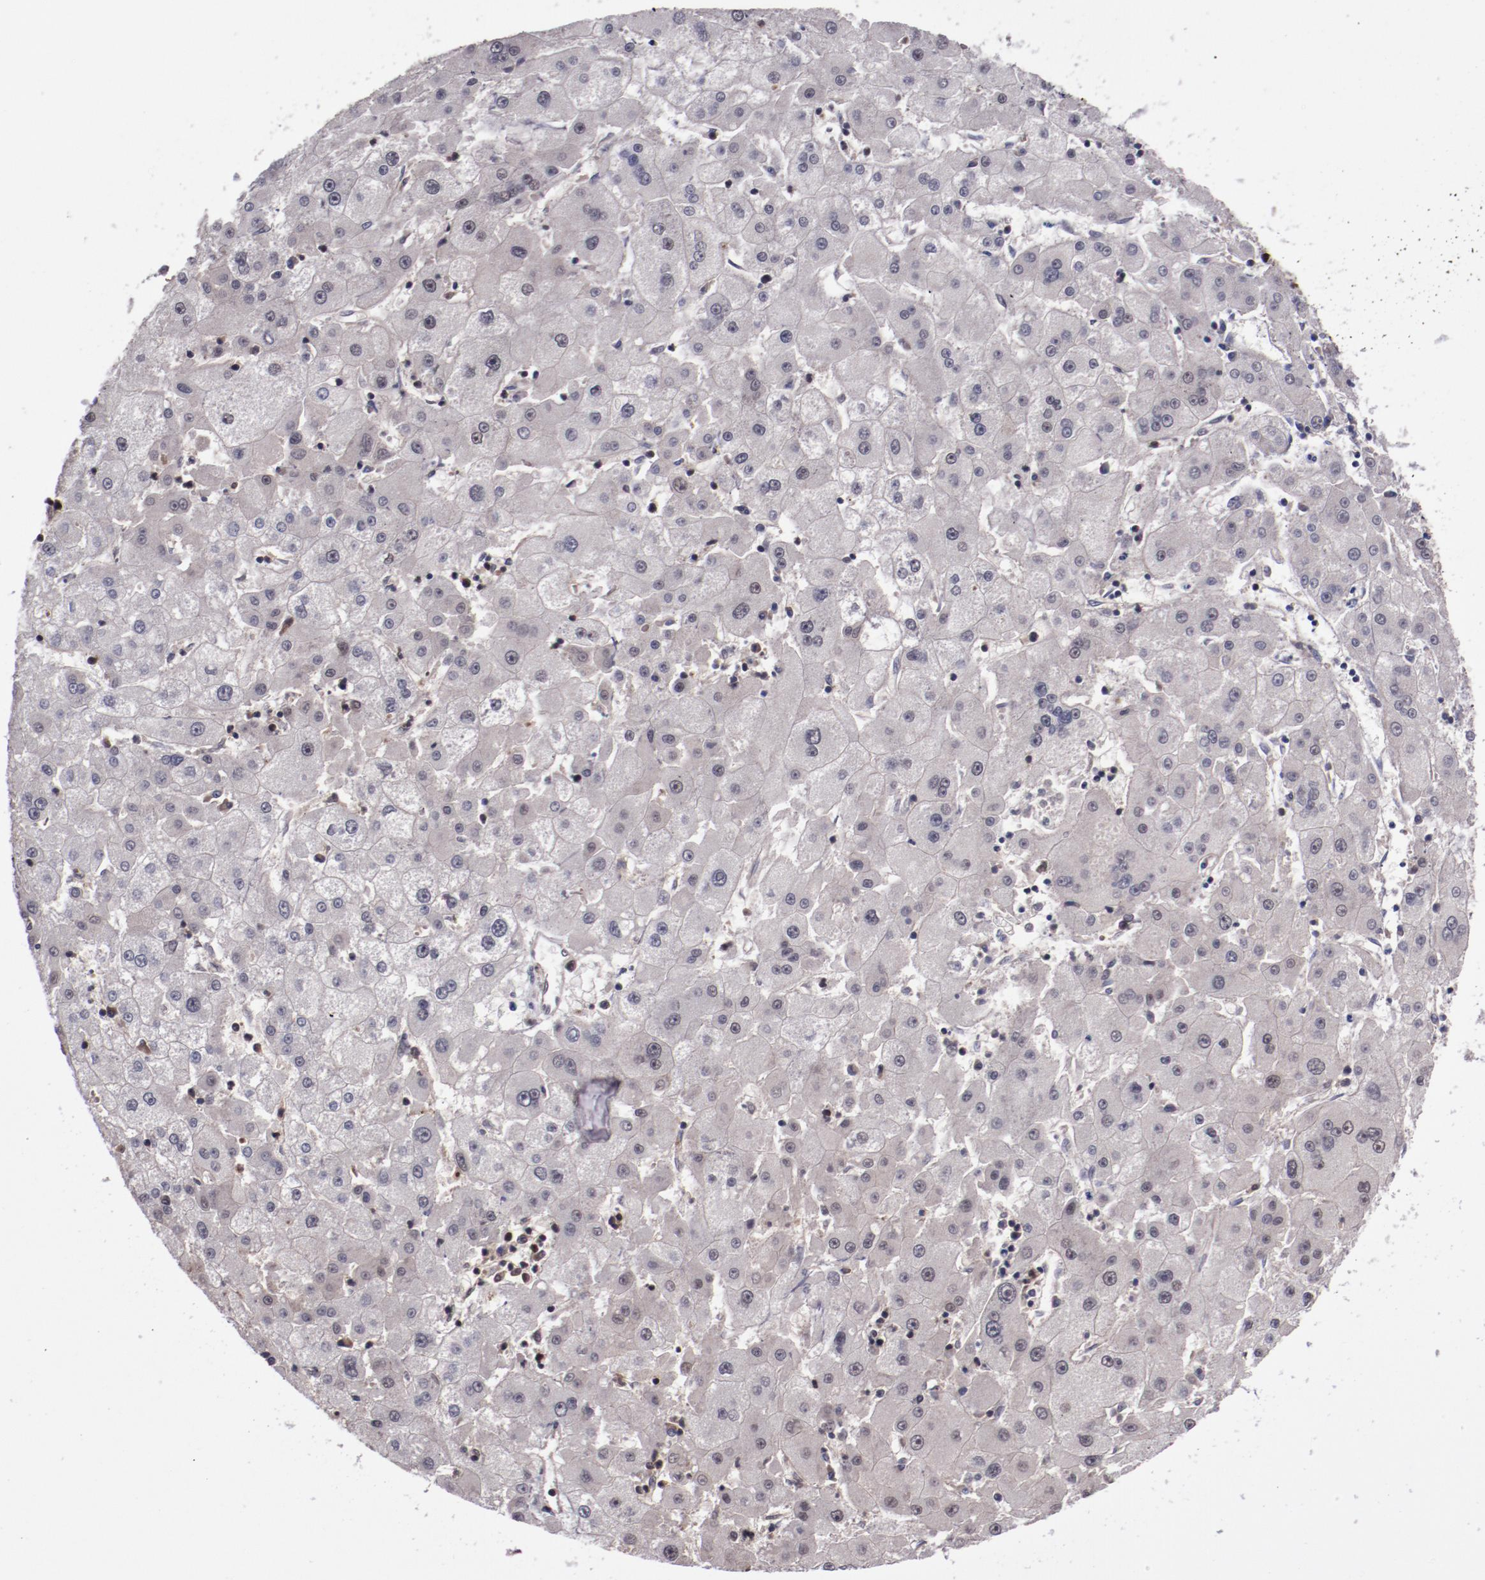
{"staining": {"intensity": "weak", "quantity": "<25%", "location": "nuclear"}, "tissue": "liver cancer", "cell_type": "Tumor cells", "image_type": "cancer", "snomed": [{"axis": "morphology", "description": "Carcinoma, Hepatocellular, NOS"}, {"axis": "topography", "description": "Liver"}], "caption": "This is an immunohistochemistry image of human liver hepatocellular carcinoma. There is no expression in tumor cells.", "gene": "ERH", "patient": {"sex": "male", "age": 72}}